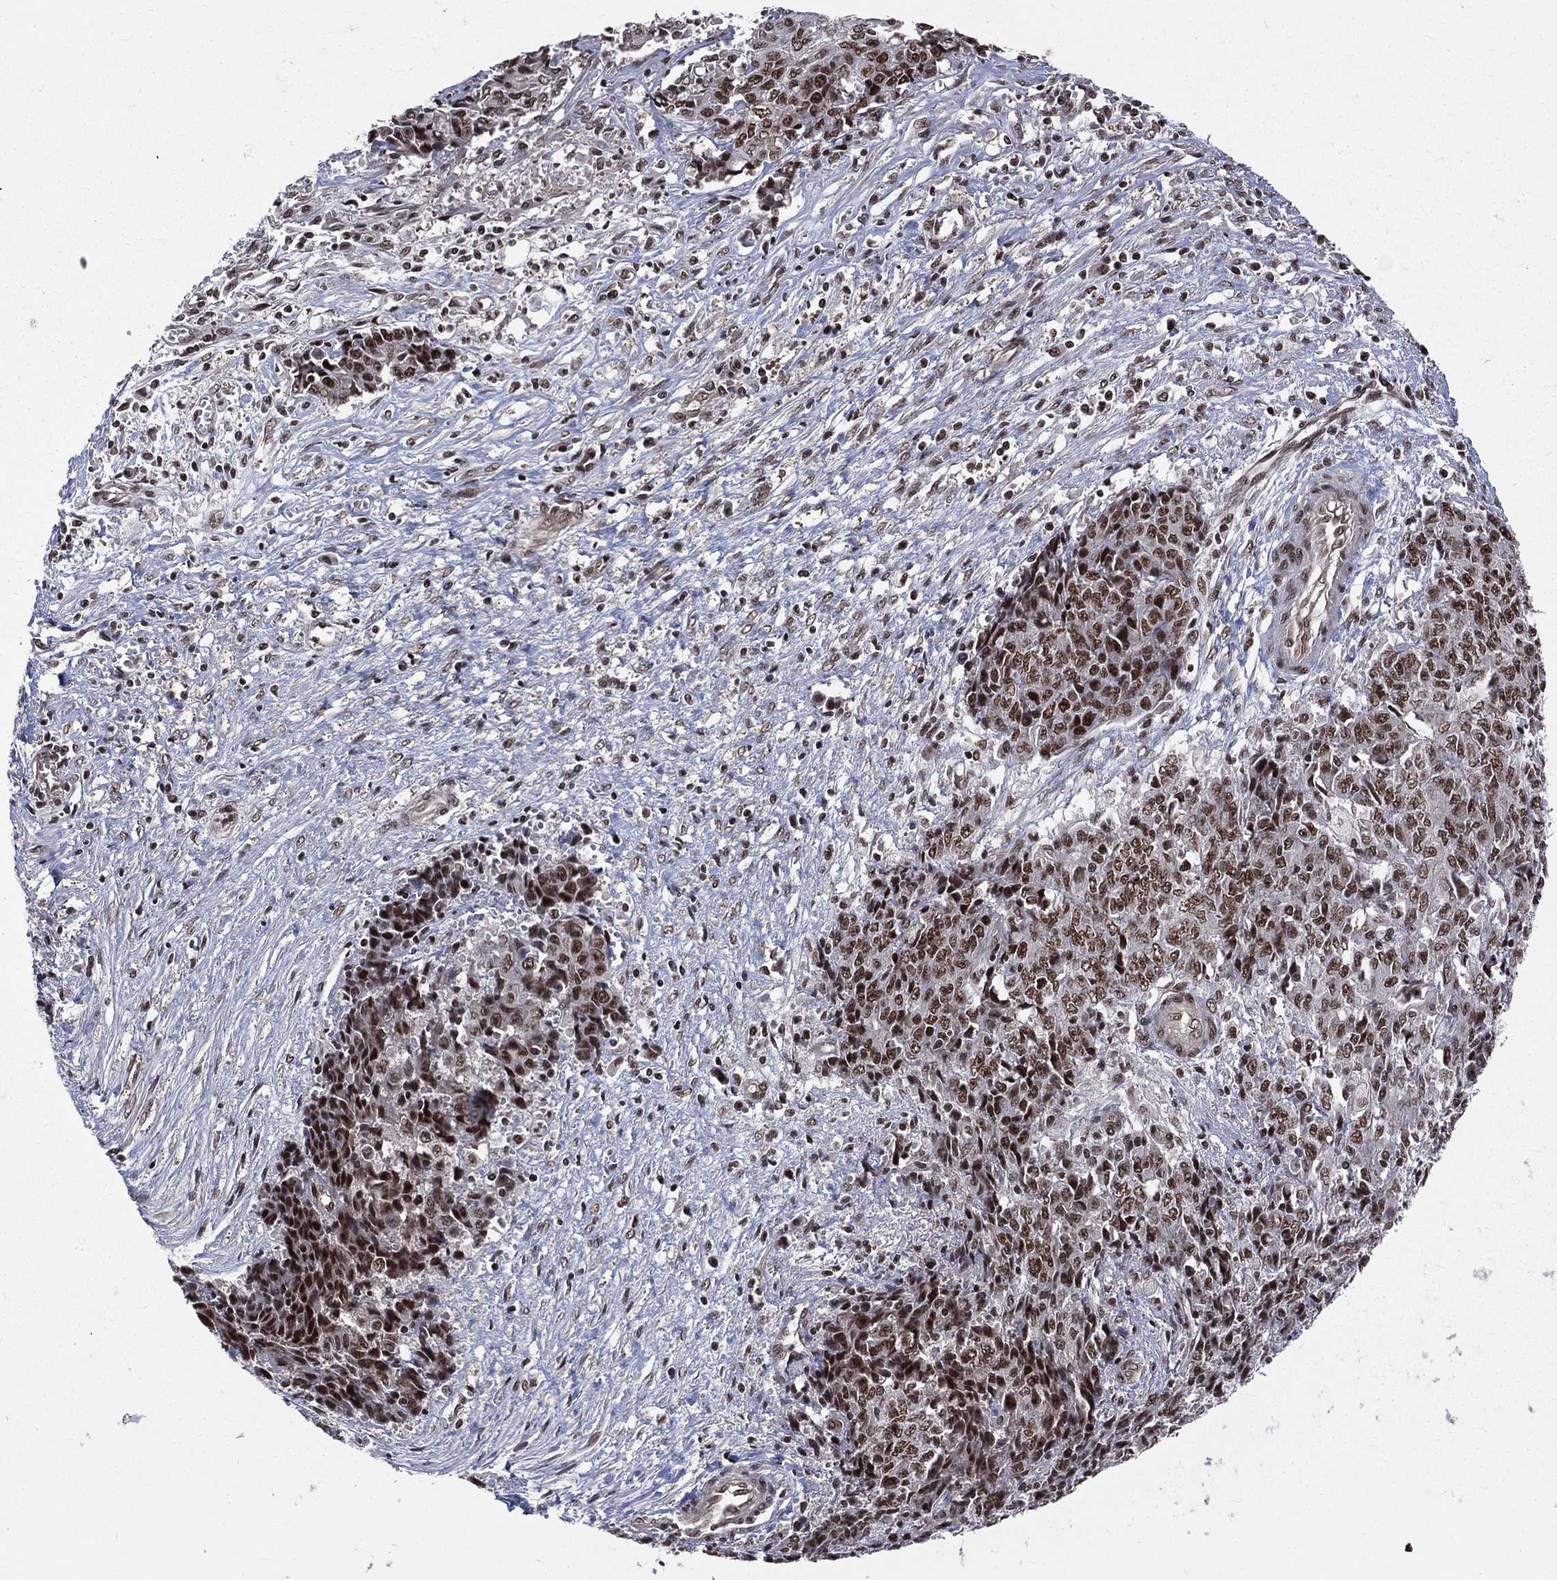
{"staining": {"intensity": "strong", "quantity": "25%-75%", "location": "nuclear"}, "tissue": "ovarian cancer", "cell_type": "Tumor cells", "image_type": "cancer", "snomed": [{"axis": "morphology", "description": "Carcinoma, endometroid"}, {"axis": "topography", "description": "Ovary"}], "caption": "A micrograph showing strong nuclear staining in about 25%-75% of tumor cells in ovarian cancer, as visualized by brown immunohistochemical staining.", "gene": "SMC3", "patient": {"sex": "female", "age": 42}}